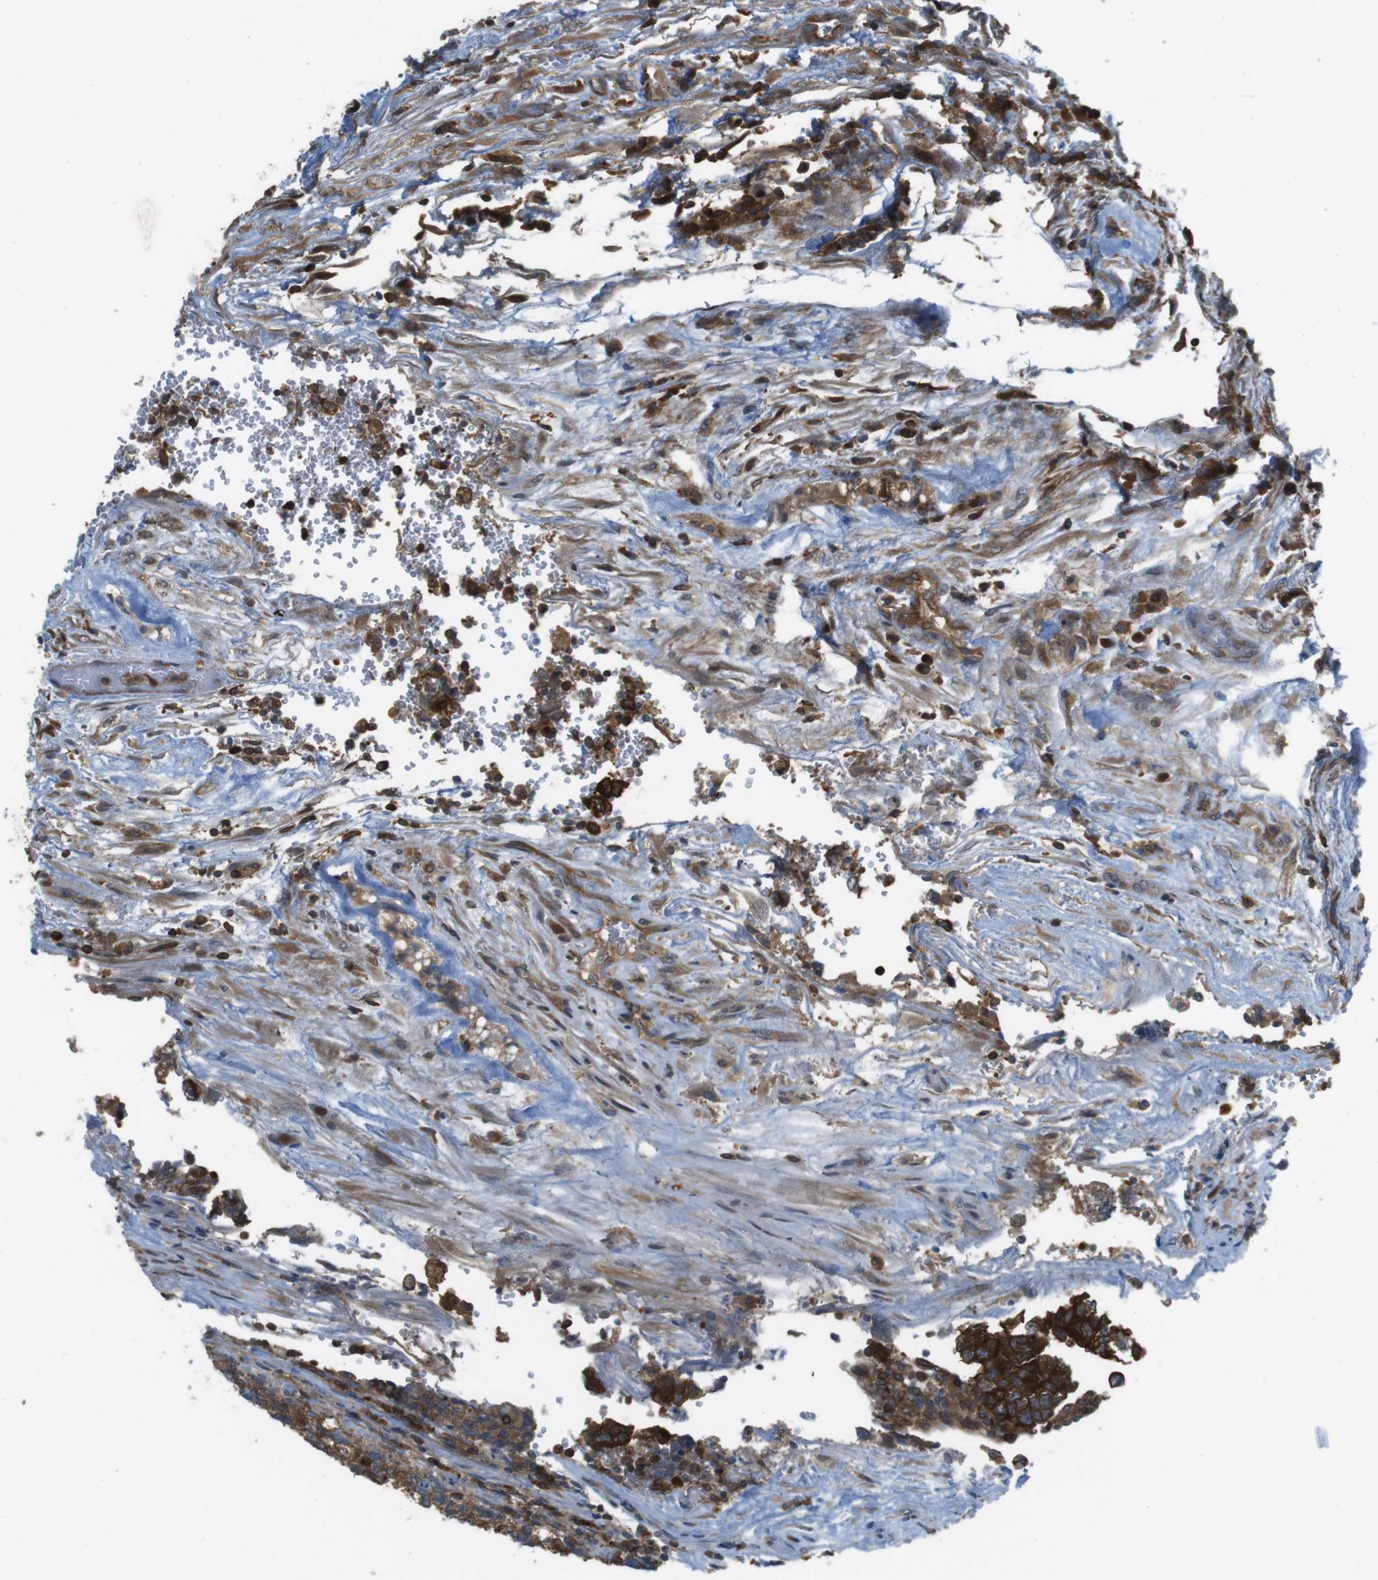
{"staining": {"intensity": "strong", "quantity": ">75%", "location": "cytoplasmic/membranous"}, "tissue": "testis cancer", "cell_type": "Tumor cells", "image_type": "cancer", "snomed": [{"axis": "morphology", "description": "Carcinoma, Embryonal, NOS"}, {"axis": "topography", "description": "Testis"}], "caption": "Tumor cells exhibit high levels of strong cytoplasmic/membranous expression in about >75% of cells in human testis cancer.", "gene": "MTHFD1", "patient": {"sex": "male", "age": 36}}